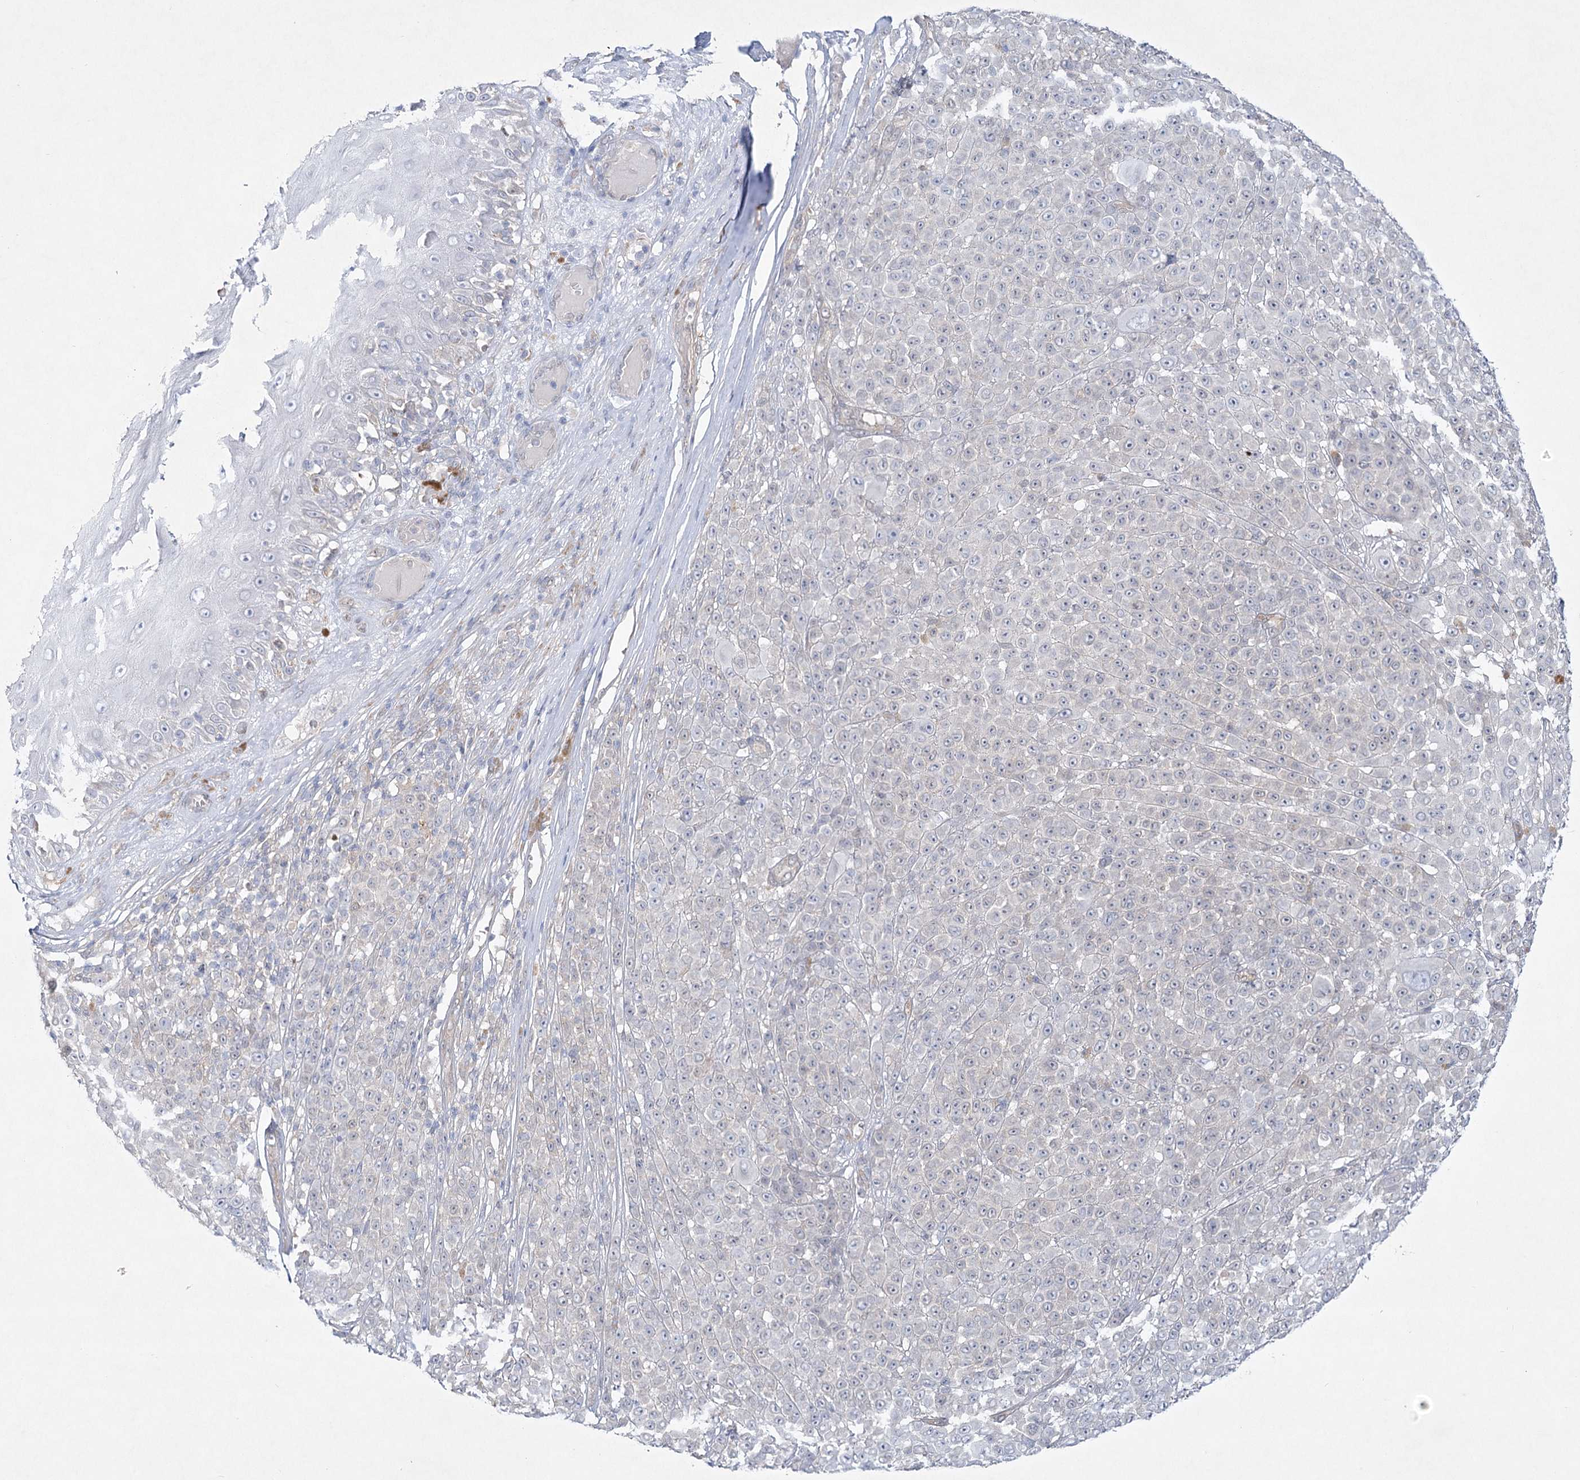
{"staining": {"intensity": "negative", "quantity": "none", "location": "none"}, "tissue": "melanoma", "cell_type": "Tumor cells", "image_type": "cancer", "snomed": [{"axis": "morphology", "description": "Malignant melanoma, NOS"}, {"axis": "topography", "description": "Skin"}], "caption": "Histopathology image shows no protein positivity in tumor cells of melanoma tissue. (IHC, brightfield microscopy, high magnification).", "gene": "AAMDC", "patient": {"sex": "female", "age": 94}}